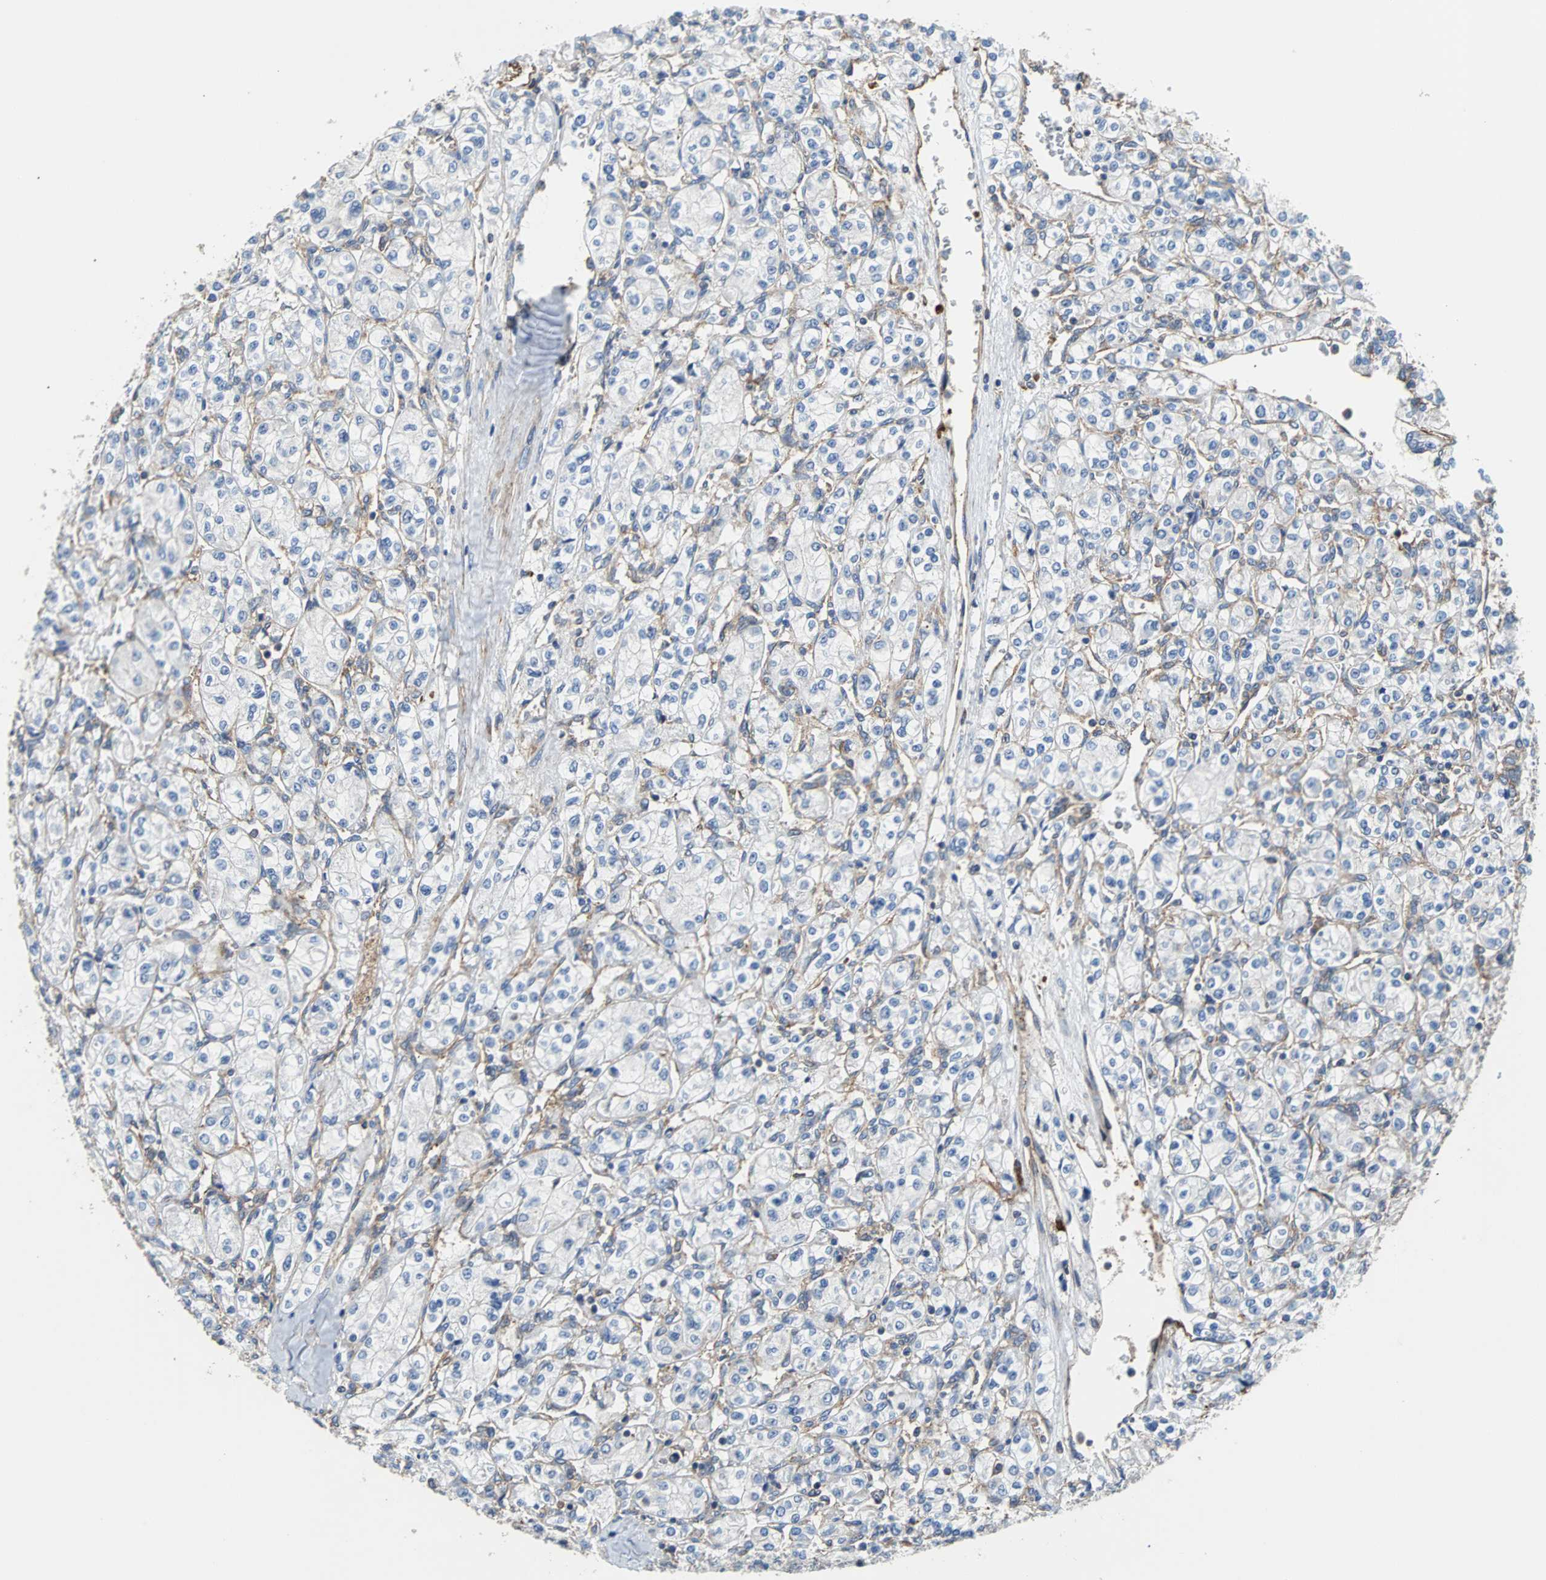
{"staining": {"intensity": "weak", "quantity": ">75%", "location": "cytoplasmic/membranous"}, "tissue": "renal cancer", "cell_type": "Tumor cells", "image_type": "cancer", "snomed": [{"axis": "morphology", "description": "Adenocarcinoma, NOS"}, {"axis": "topography", "description": "Kidney"}], "caption": "High-power microscopy captured an immunohistochemistry (IHC) image of renal adenocarcinoma, revealing weak cytoplasmic/membranous expression in approximately >75% of tumor cells.", "gene": "PLCG2", "patient": {"sex": "male", "age": 77}}